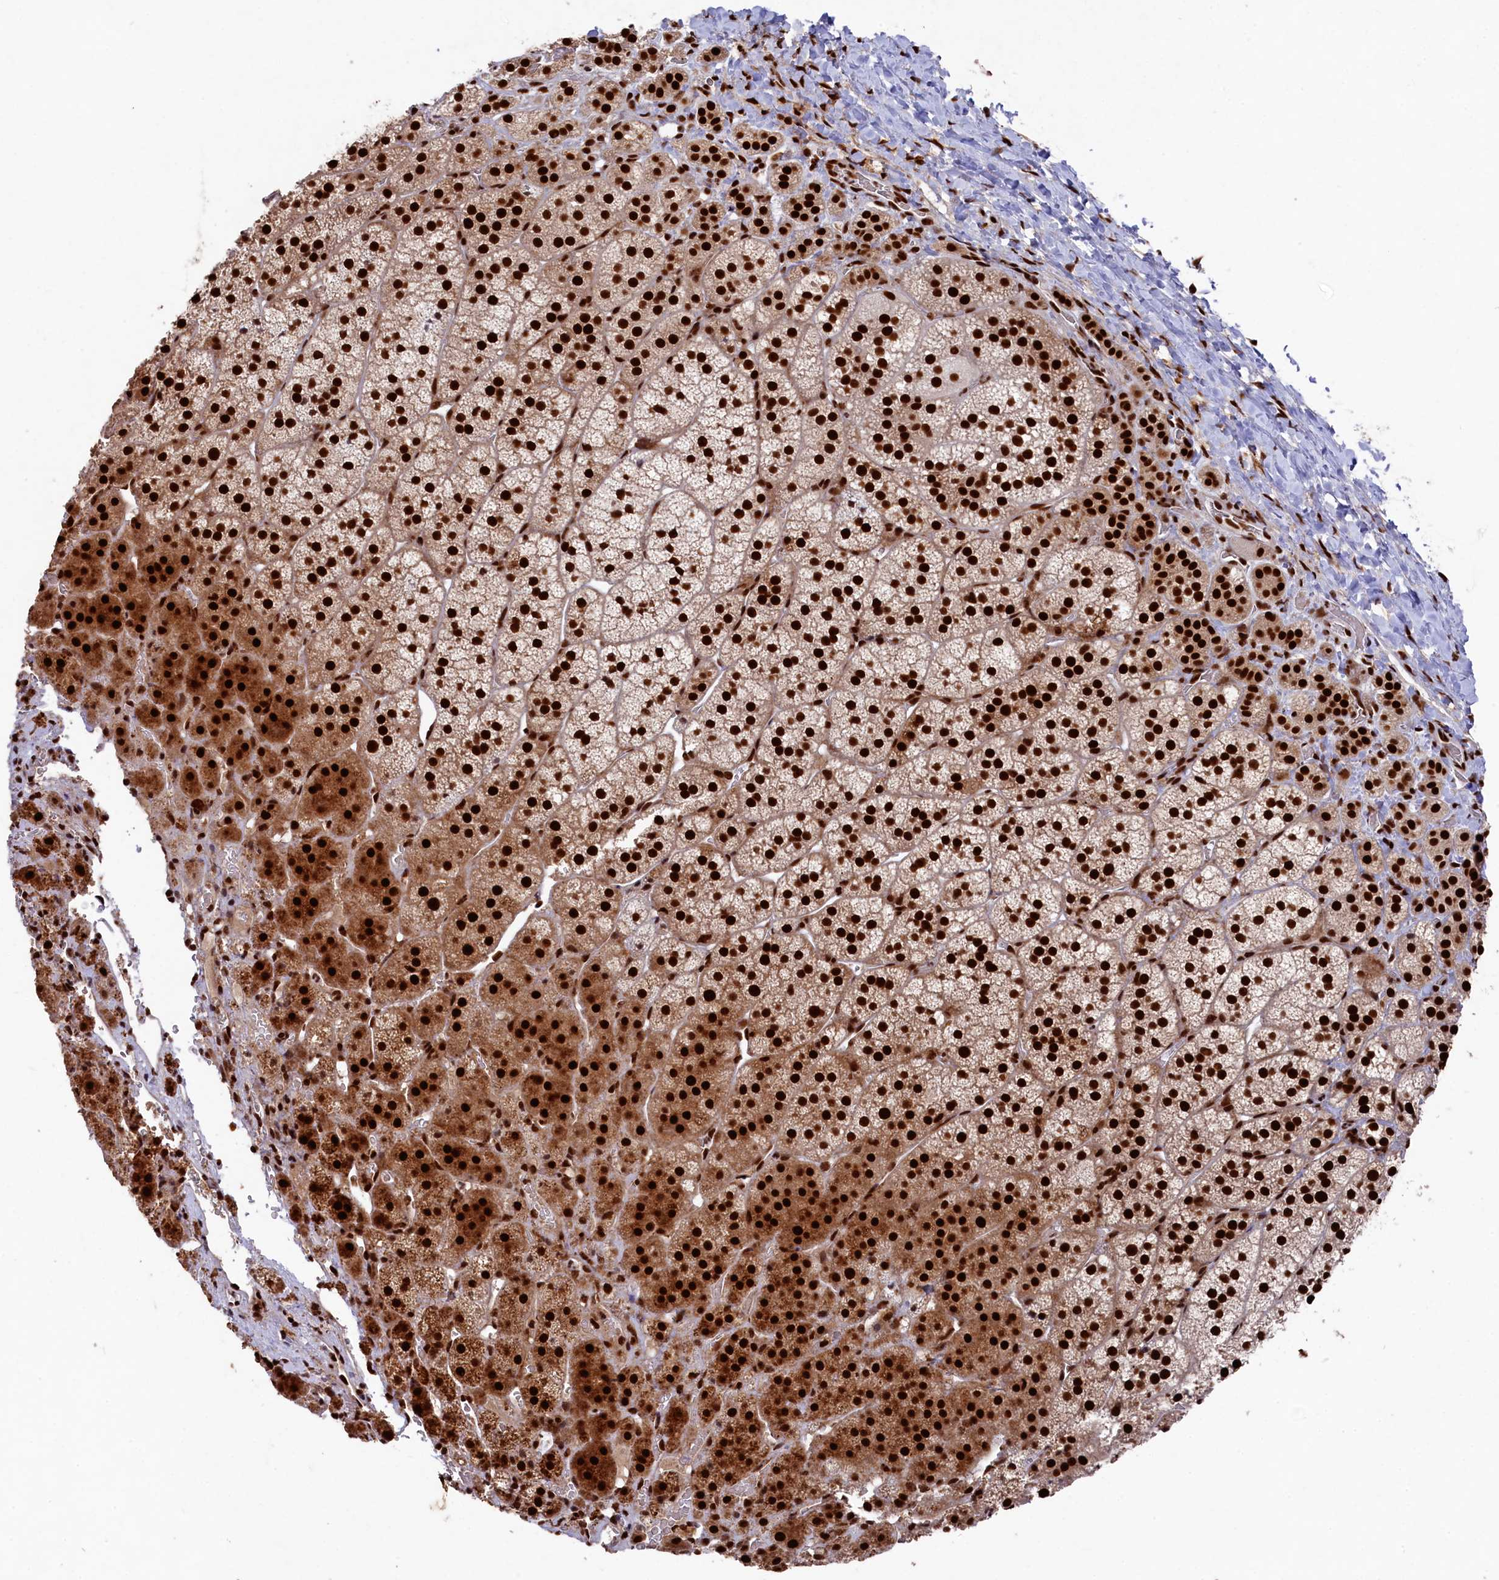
{"staining": {"intensity": "strong", "quantity": ">75%", "location": "cytoplasmic/membranous,nuclear"}, "tissue": "adrenal gland", "cell_type": "Glandular cells", "image_type": "normal", "snomed": [{"axis": "morphology", "description": "Normal tissue, NOS"}, {"axis": "topography", "description": "Adrenal gland"}], "caption": "Human adrenal gland stained with a brown dye demonstrates strong cytoplasmic/membranous,nuclear positive expression in about >75% of glandular cells.", "gene": "PRPF31", "patient": {"sex": "female", "age": 44}}